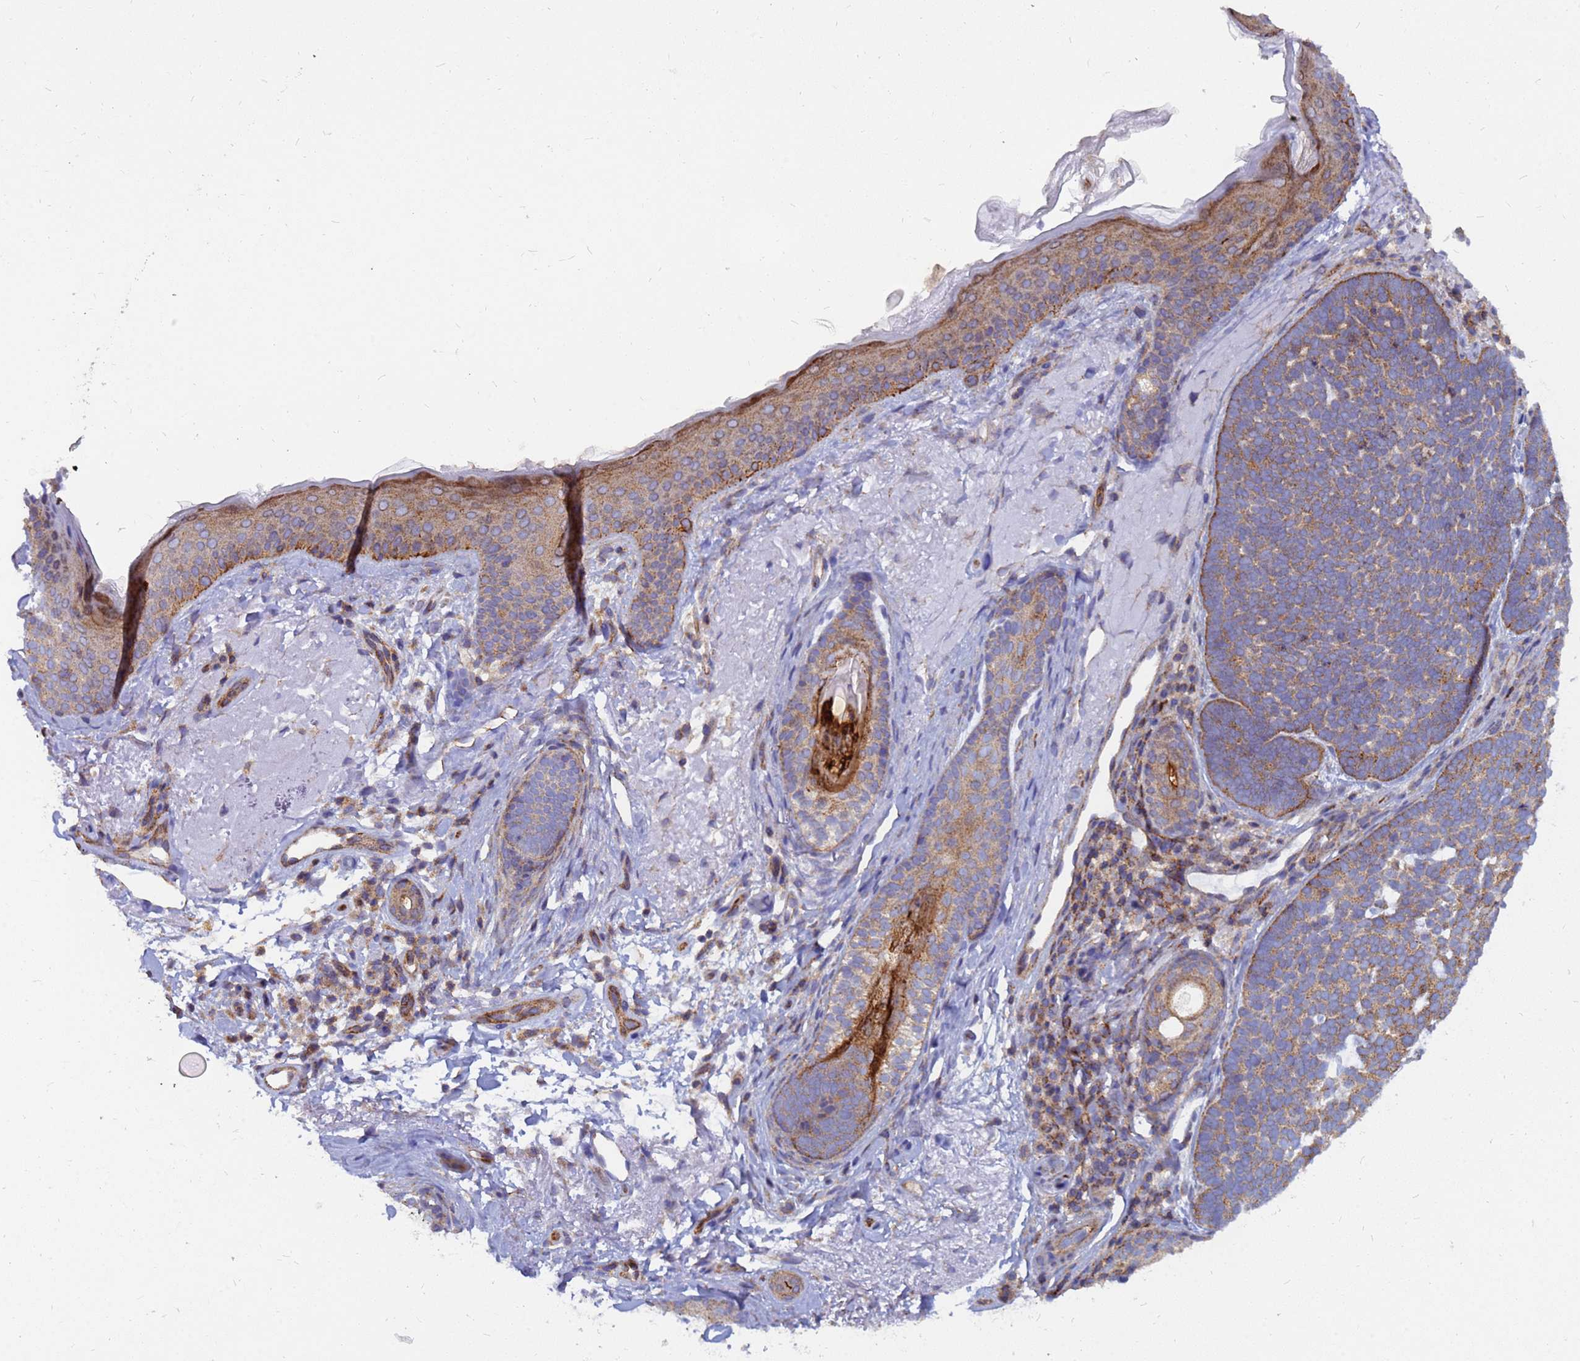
{"staining": {"intensity": "moderate", "quantity": ">75%", "location": "cytoplasmic/membranous"}, "tissue": "skin cancer", "cell_type": "Tumor cells", "image_type": "cancer", "snomed": [{"axis": "morphology", "description": "Basal cell carcinoma"}, {"axis": "topography", "description": "Skin"}], "caption": "Tumor cells display medium levels of moderate cytoplasmic/membranous expression in approximately >75% of cells in human skin cancer.", "gene": "CDC34", "patient": {"sex": "female", "age": 77}}